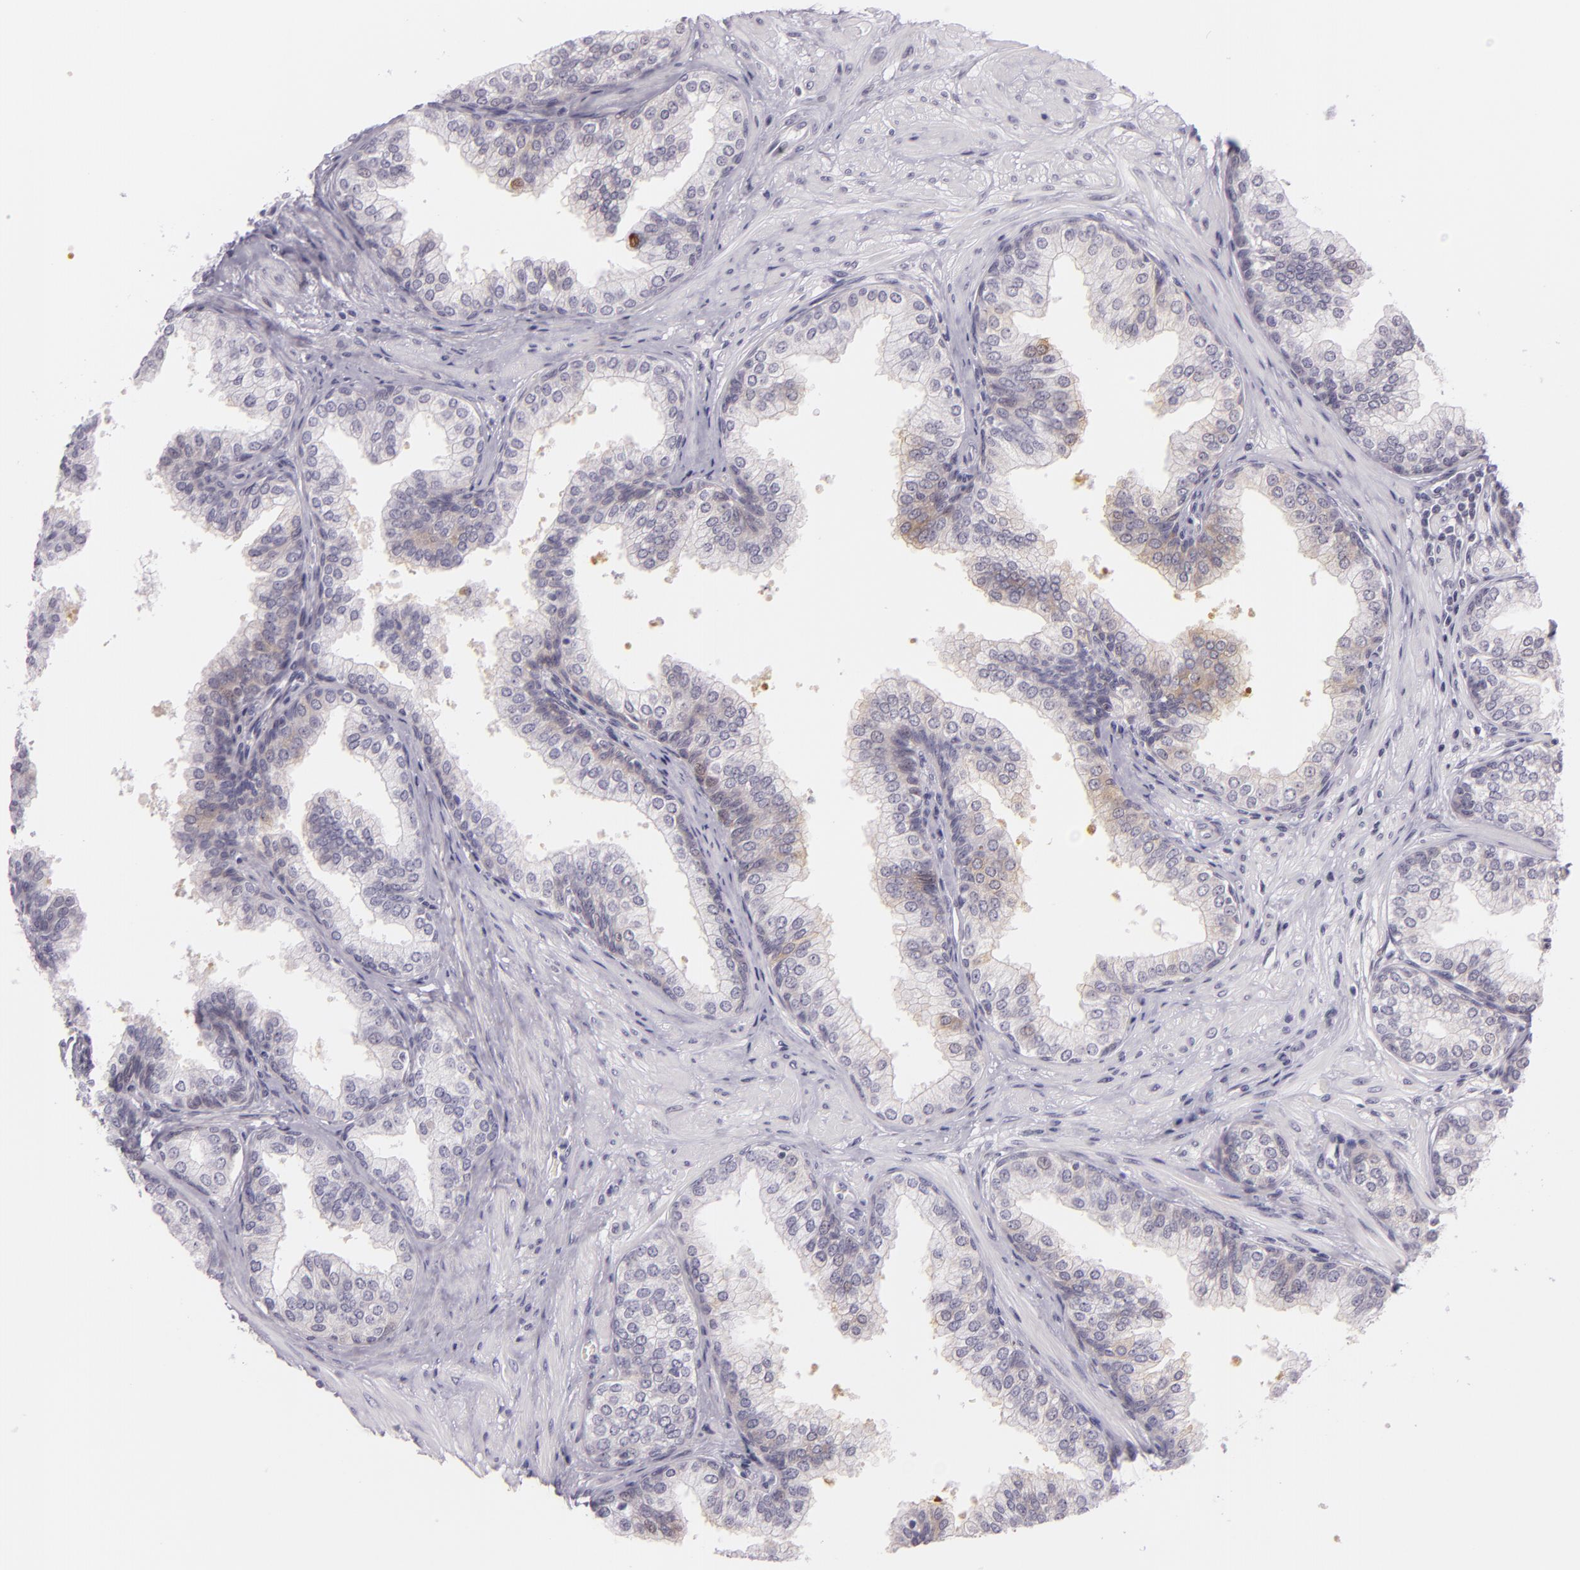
{"staining": {"intensity": "weak", "quantity": "<25%", "location": "cytoplasmic/membranous"}, "tissue": "prostate", "cell_type": "Glandular cells", "image_type": "normal", "snomed": [{"axis": "morphology", "description": "Normal tissue, NOS"}, {"axis": "topography", "description": "Prostate"}], "caption": "High power microscopy photomicrograph of an immunohistochemistry photomicrograph of normal prostate, revealing no significant expression in glandular cells. (DAB immunohistochemistry visualized using brightfield microscopy, high magnification).", "gene": "HSP90AA1", "patient": {"sex": "male", "age": 60}}